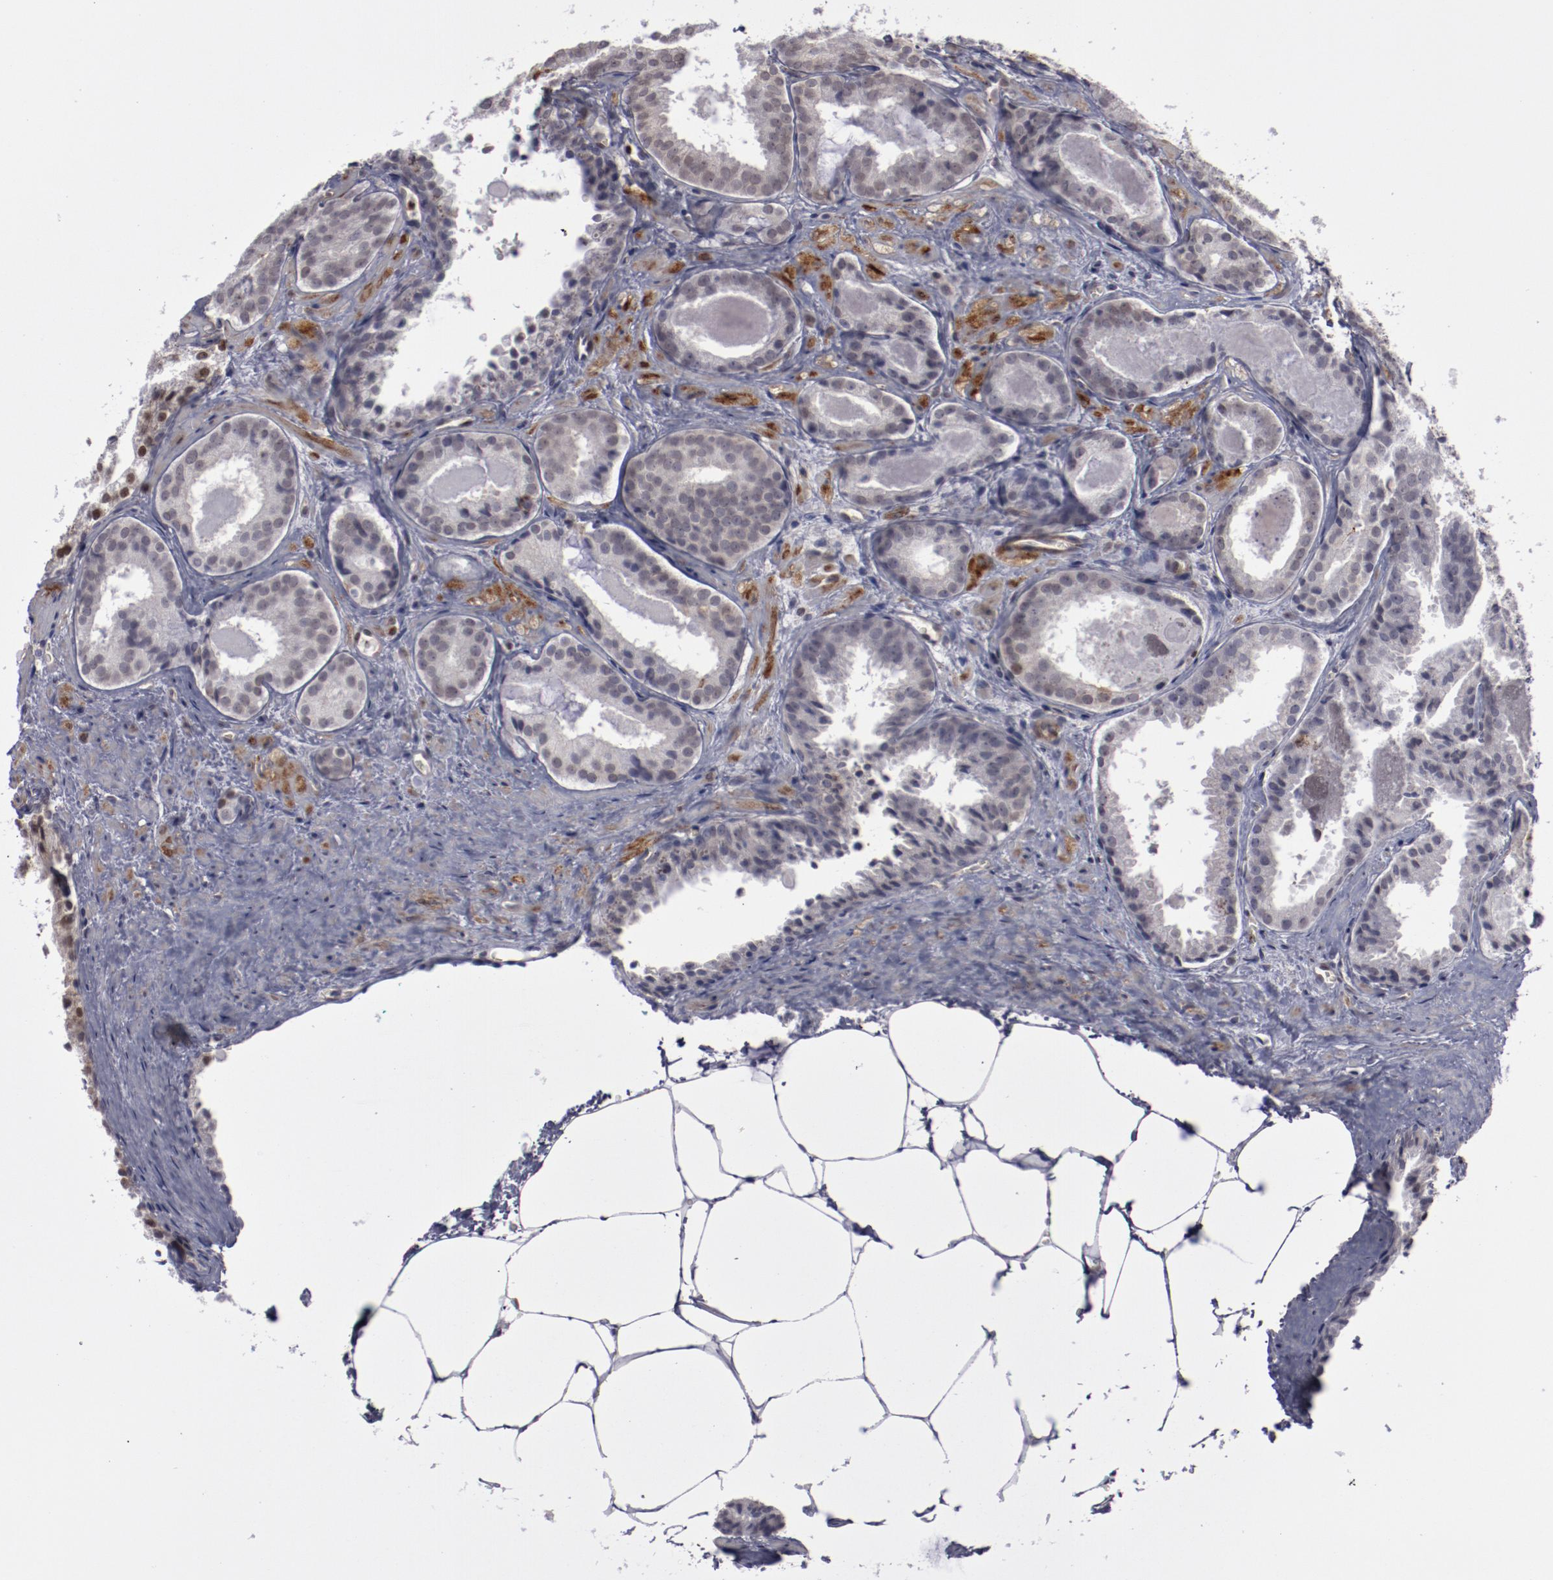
{"staining": {"intensity": "negative", "quantity": "none", "location": "none"}, "tissue": "prostate cancer", "cell_type": "Tumor cells", "image_type": "cancer", "snomed": [{"axis": "morphology", "description": "Adenocarcinoma, Medium grade"}, {"axis": "topography", "description": "Prostate"}], "caption": "A micrograph of human prostate medium-grade adenocarcinoma is negative for staining in tumor cells.", "gene": "LEF1", "patient": {"sex": "male", "age": 64}}